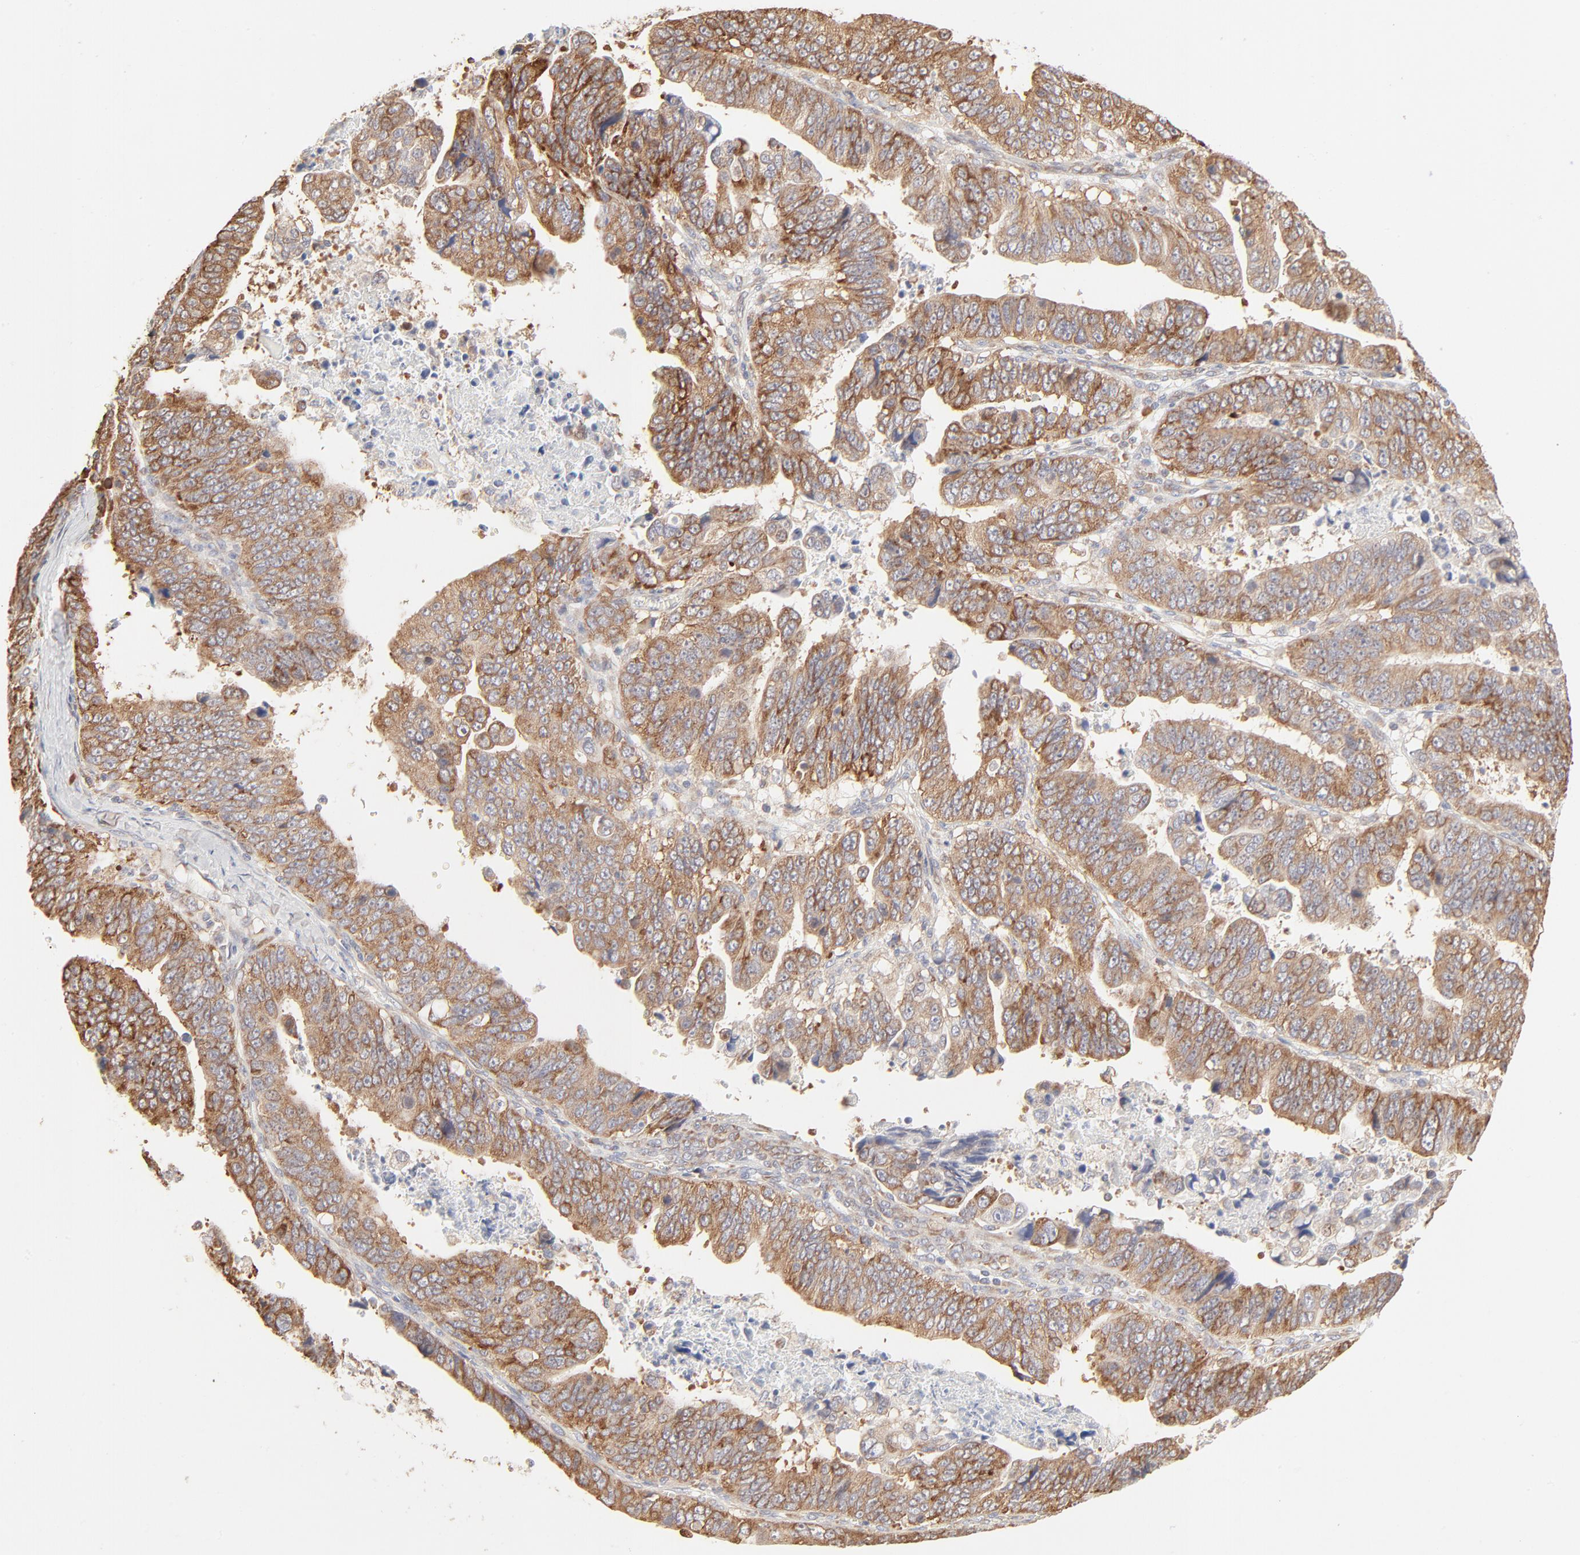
{"staining": {"intensity": "moderate", "quantity": ">75%", "location": "cytoplasmic/membranous"}, "tissue": "stomach cancer", "cell_type": "Tumor cells", "image_type": "cancer", "snomed": [{"axis": "morphology", "description": "Adenocarcinoma, NOS"}, {"axis": "topography", "description": "Stomach, upper"}], "caption": "Protein analysis of adenocarcinoma (stomach) tissue reveals moderate cytoplasmic/membranous staining in approximately >75% of tumor cells. Immunohistochemistry (ihc) stains the protein of interest in brown and the nuclei are stained blue.", "gene": "RPS20", "patient": {"sex": "female", "age": 50}}